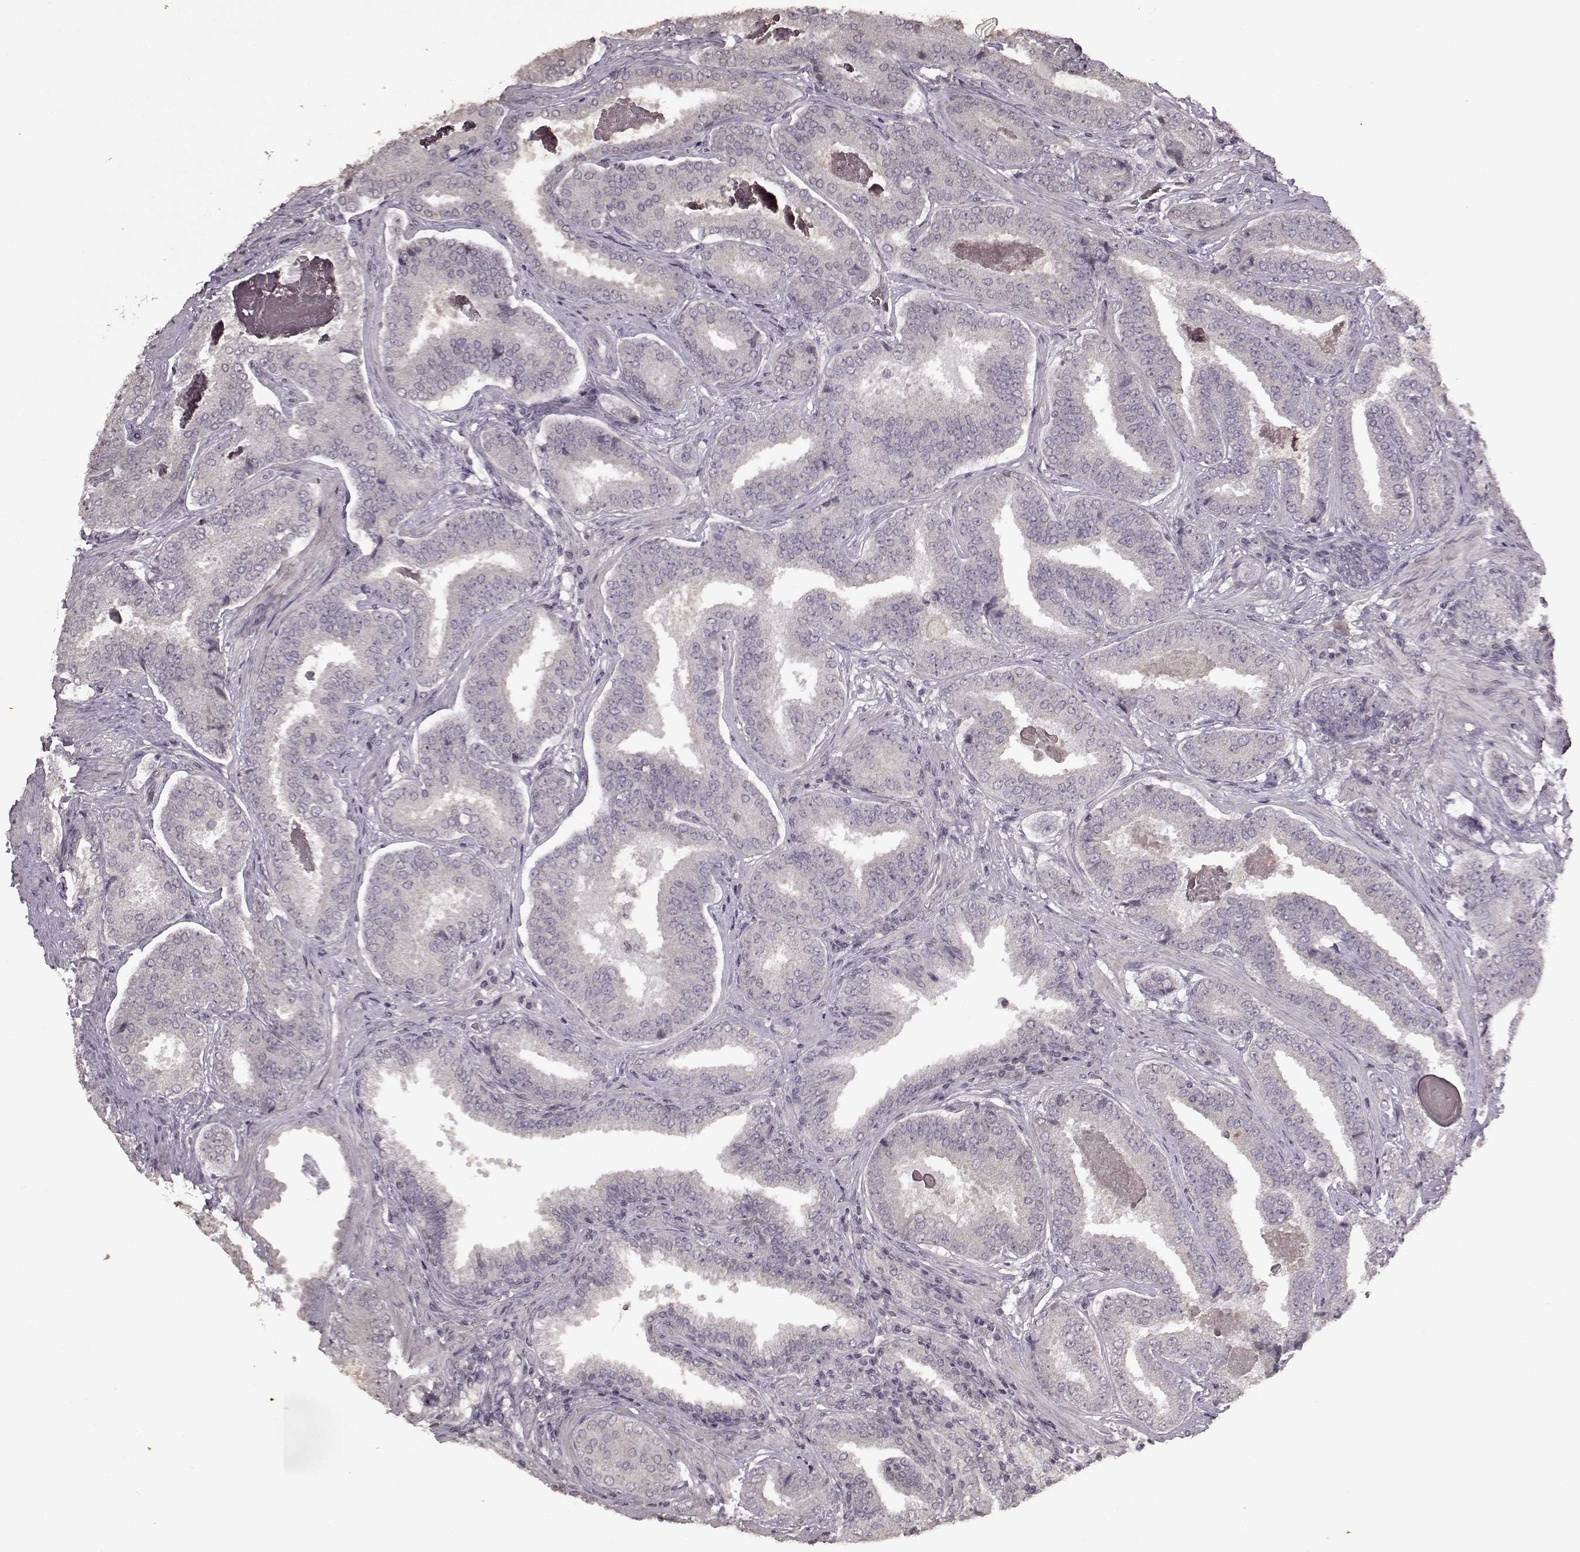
{"staining": {"intensity": "negative", "quantity": "none", "location": "none"}, "tissue": "prostate cancer", "cell_type": "Tumor cells", "image_type": "cancer", "snomed": [{"axis": "morphology", "description": "Adenocarcinoma, NOS"}, {"axis": "topography", "description": "Prostate"}], "caption": "Immunohistochemistry image of adenocarcinoma (prostate) stained for a protein (brown), which displays no expression in tumor cells. The staining is performed using DAB (3,3'-diaminobenzidine) brown chromogen with nuclei counter-stained in using hematoxylin.", "gene": "LHB", "patient": {"sex": "male", "age": 64}}